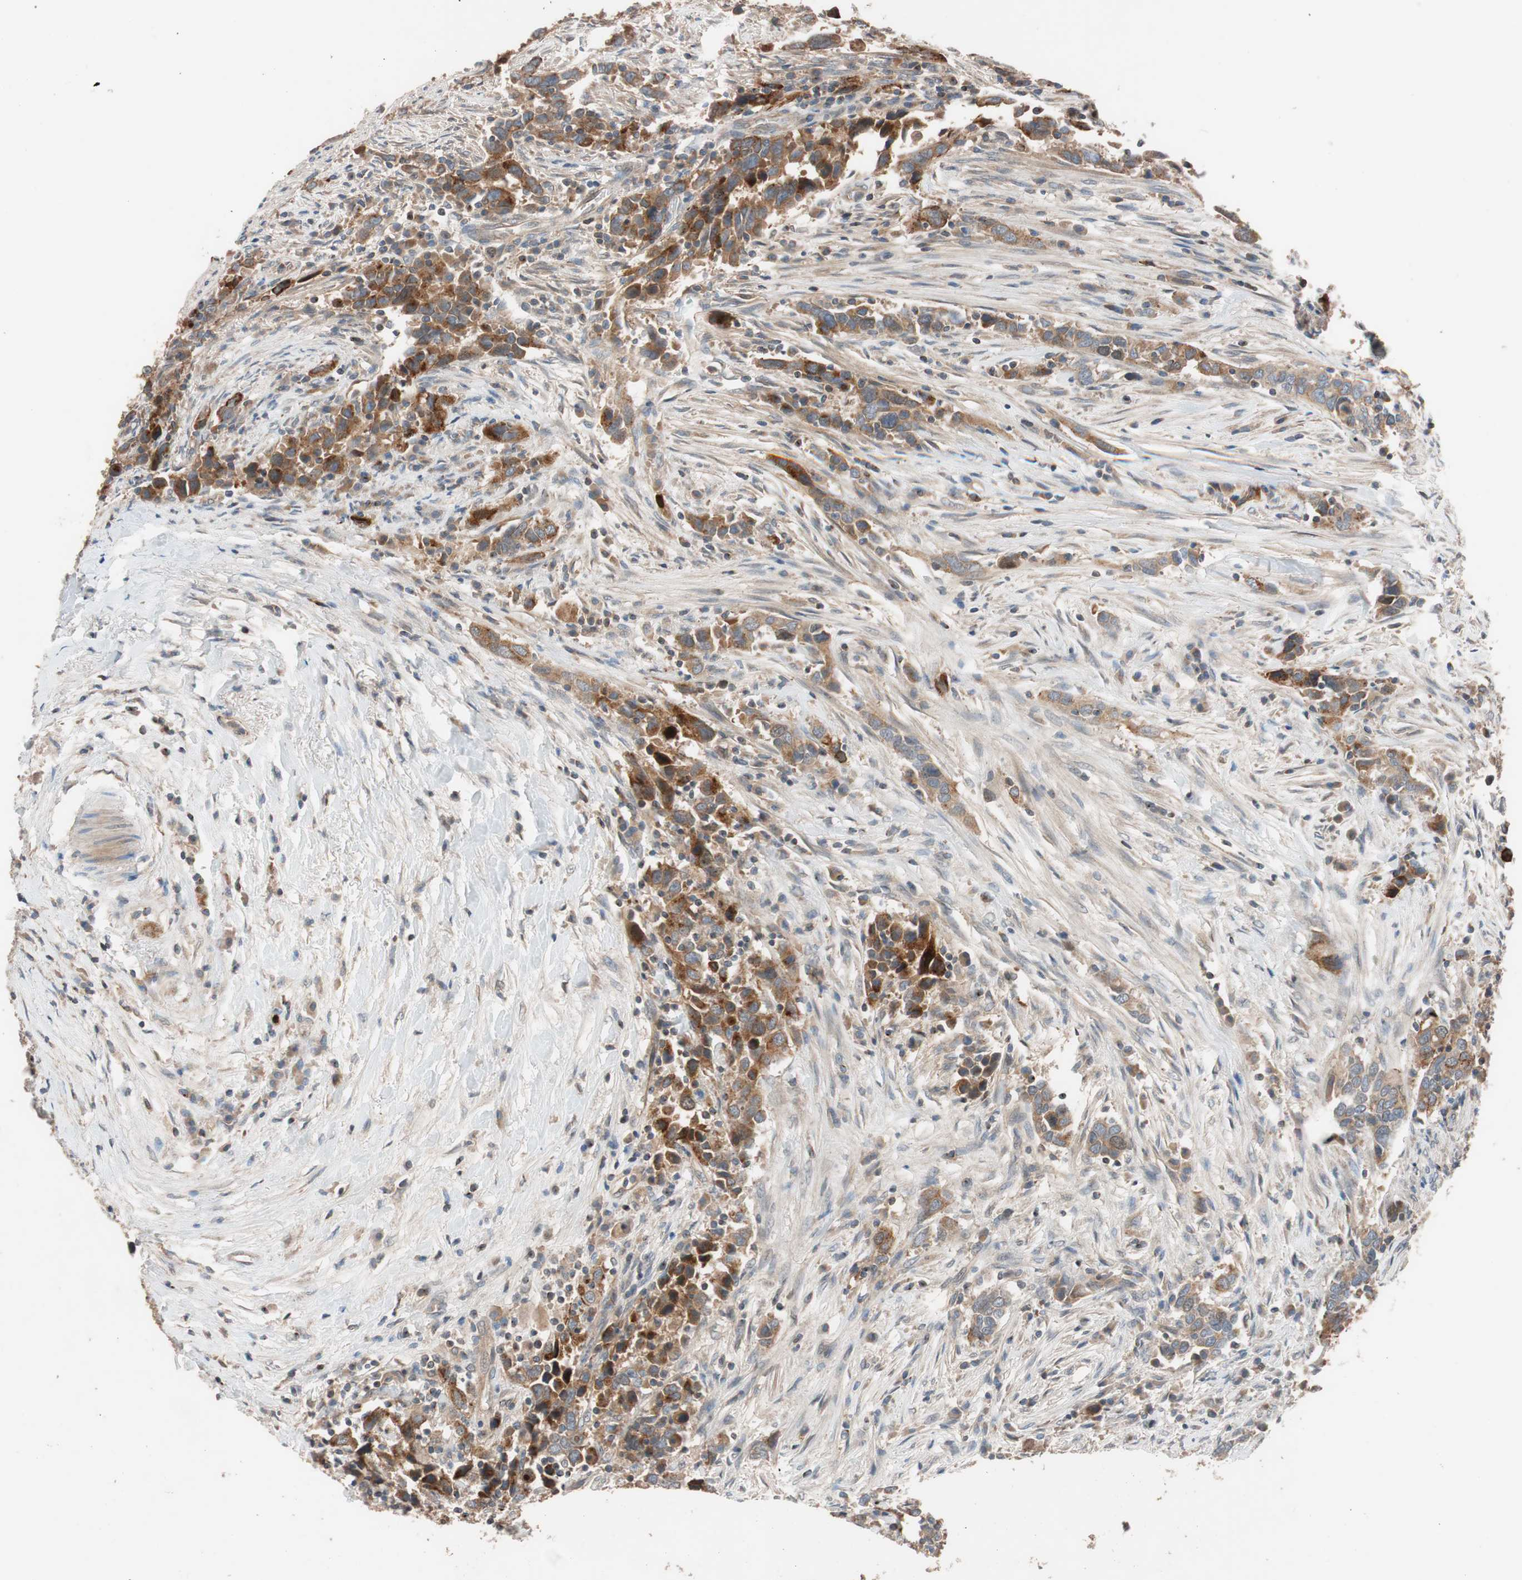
{"staining": {"intensity": "moderate", "quantity": ">75%", "location": "cytoplasmic/membranous"}, "tissue": "urothelial cancer", "cell_type": "Tumor cells", "image_type": "cancer", "snomed": [{"axis": "morphology", "description": "Urothelial carcinoma, High grade"}, {"axis": "topography", "description": "Urinary bladder"}], "caption": "Immunohistochemical staining of high-grade urothelial carcinoma demonstrates moderate cytoplasmic/membranous protein positivity in approximately >75% of tumor cells. Nuclei are stained in blue.", "gene": "SDC4", "patient": {"sex": "male", "age": 61}}